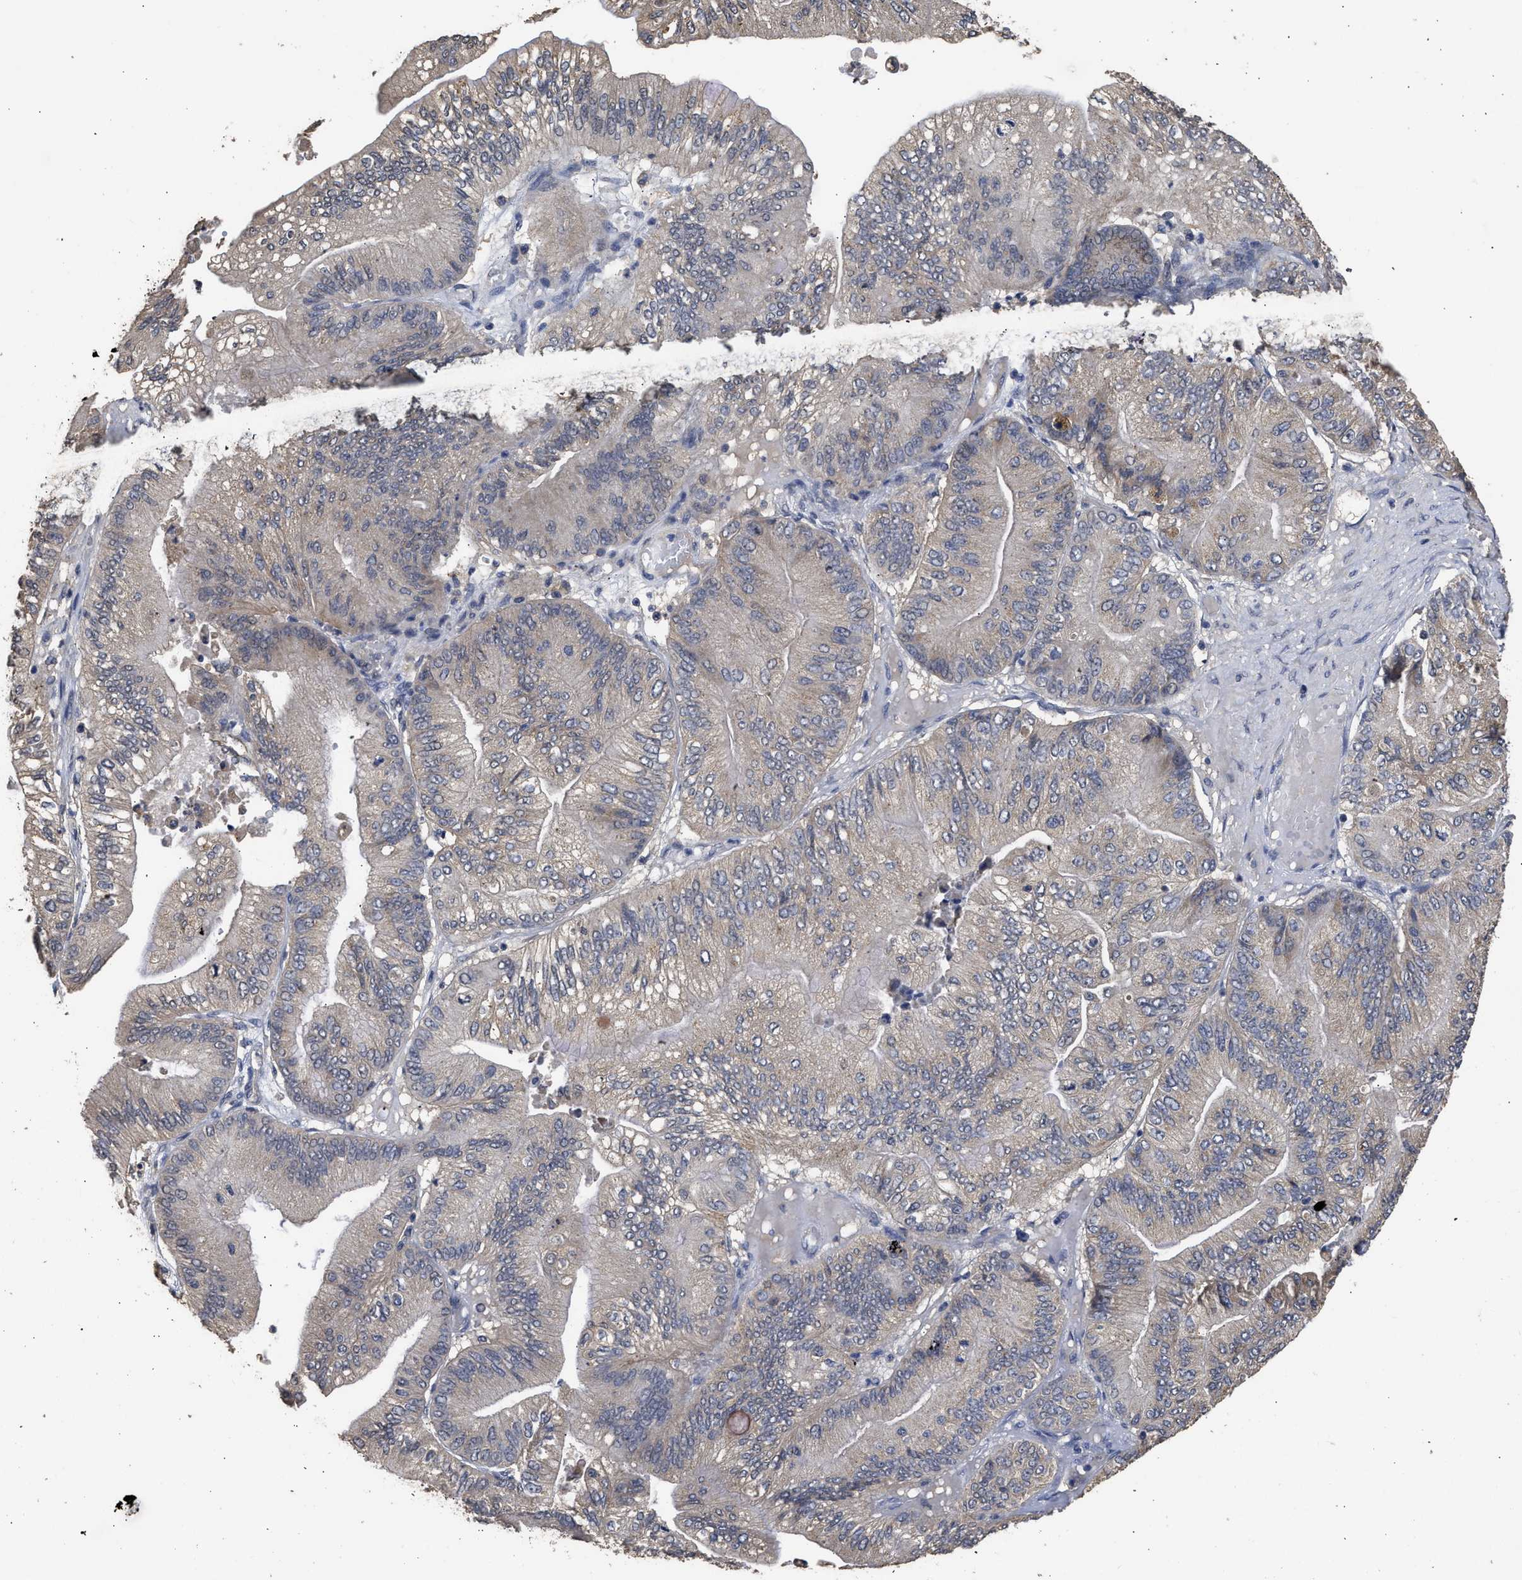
{"staining": {"intensity": "weak", "quantity": "25%-75%", "location": "cytoplasmic/membranous"}, "tissue": "ovarian cancer", "cell_type": "Tumor cells", "image_type": "cancer", "snomed": [{"axis": "morphology", "description": "Cystadenocarcinoma, mucinous, NOS"}, {"axis": "topography", "description": "Ovary"}], "caption": "High-power microscopy captured an immunohistochemistry histopathology image of ovarian mucinous cystadenocarcinoma, revealing weak cytoplasmic/membranous expression in about 25%-75% of tumor cells.", "gene": "SPINT2", "patient": {"sex": "female", "age": 61}}